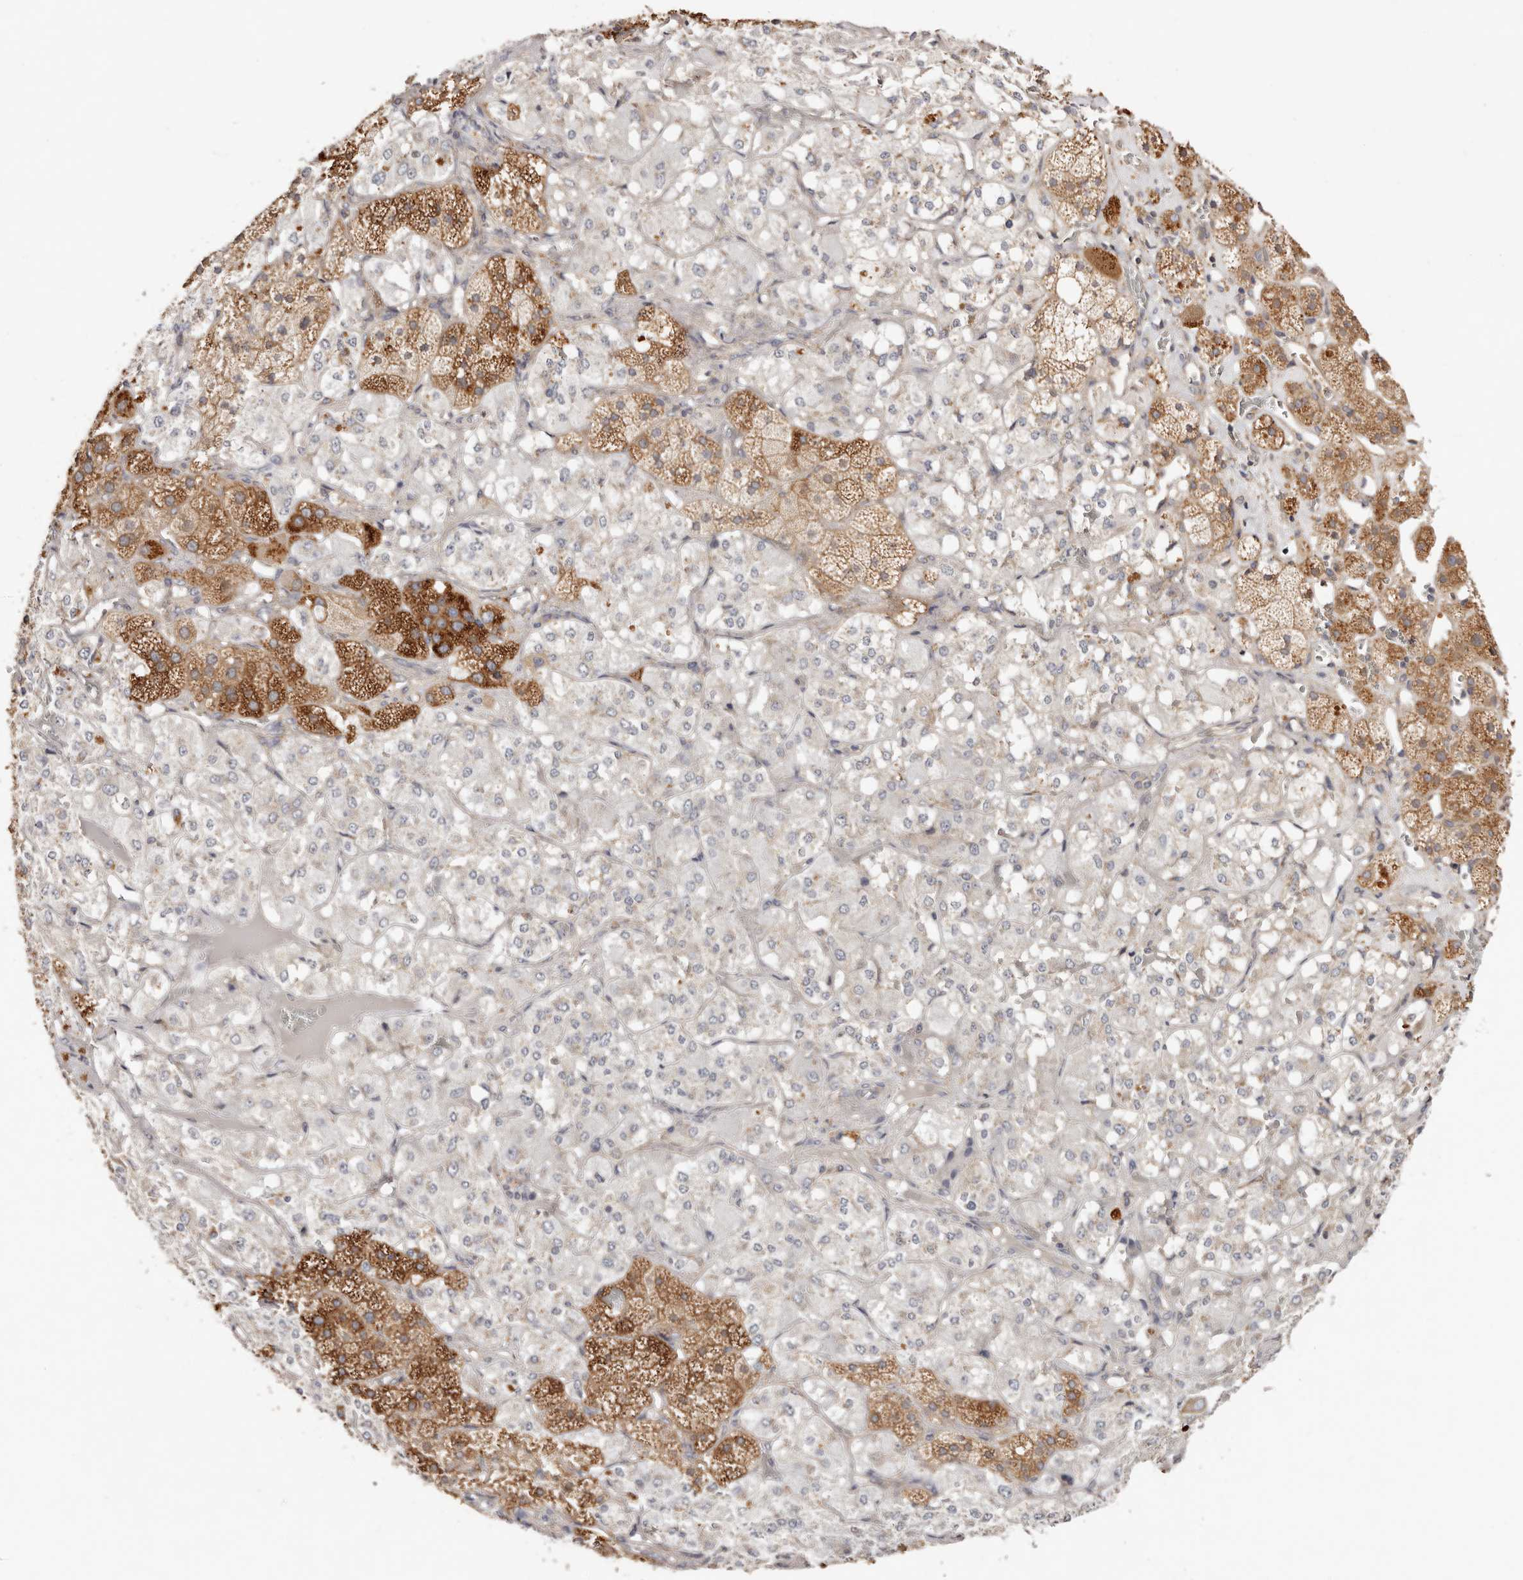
{"staining": {"intensity": "strong", "quantity": ">75%", "location": "cytoplasmic/membranous"}, "tissue": "adrenal gland", "cell_type": "Glandular cells", "image_type": "normal", "snomed": [{"axis": "morphology", "description": "Normal tissue, NOS"}, {"axis": "topography", "description": "Adrenal gland"}], "caption": "A micrograph showing strong cytoplasmic/membranous staining in about >75% of glandular cells in normal adrenal gland, as visualized by brown immunohistochemical staining.", "gene": "GNA13", "patient": {"sex": "male", "age": 57}}